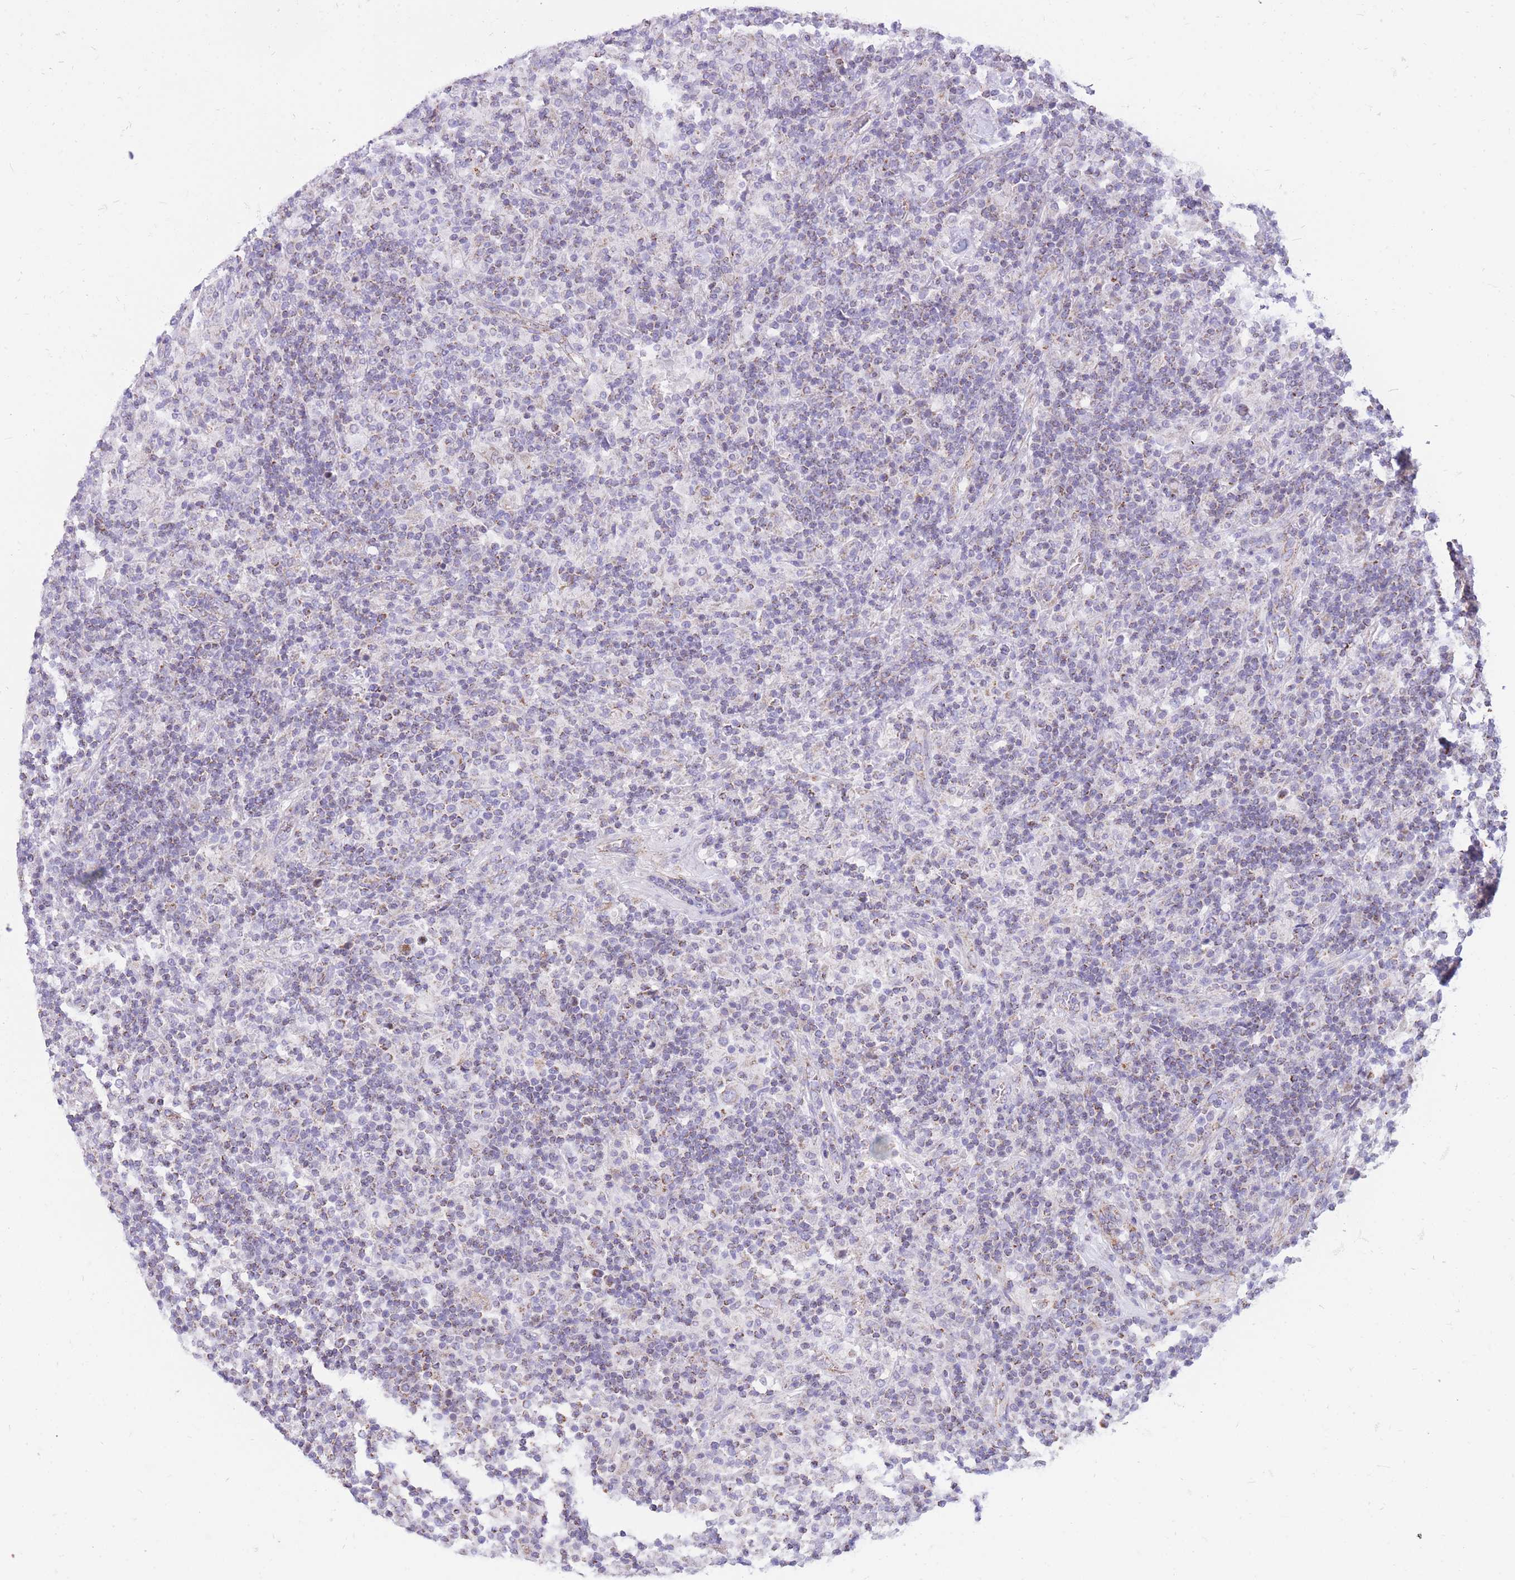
{"staining": {"intensity": "weak", "quantity": "<25%", "location": "cytoplasmic/membranous"}, "tissue": "lymphoma", "cell_type": "Tumor cells", "image_type": "cancer", "snomed": [{"axis": "morphology", "description": "Hodgkin's disease, NOS"}, {"axis": "topography", "description": "Lymph node"}], "caption": "An IHC micrograph of lymphoma is shown. There is no staining in tumor cells of lymphoma.", "gene": "PCSK1", "patient": {"sex": "male", "age": 70}}